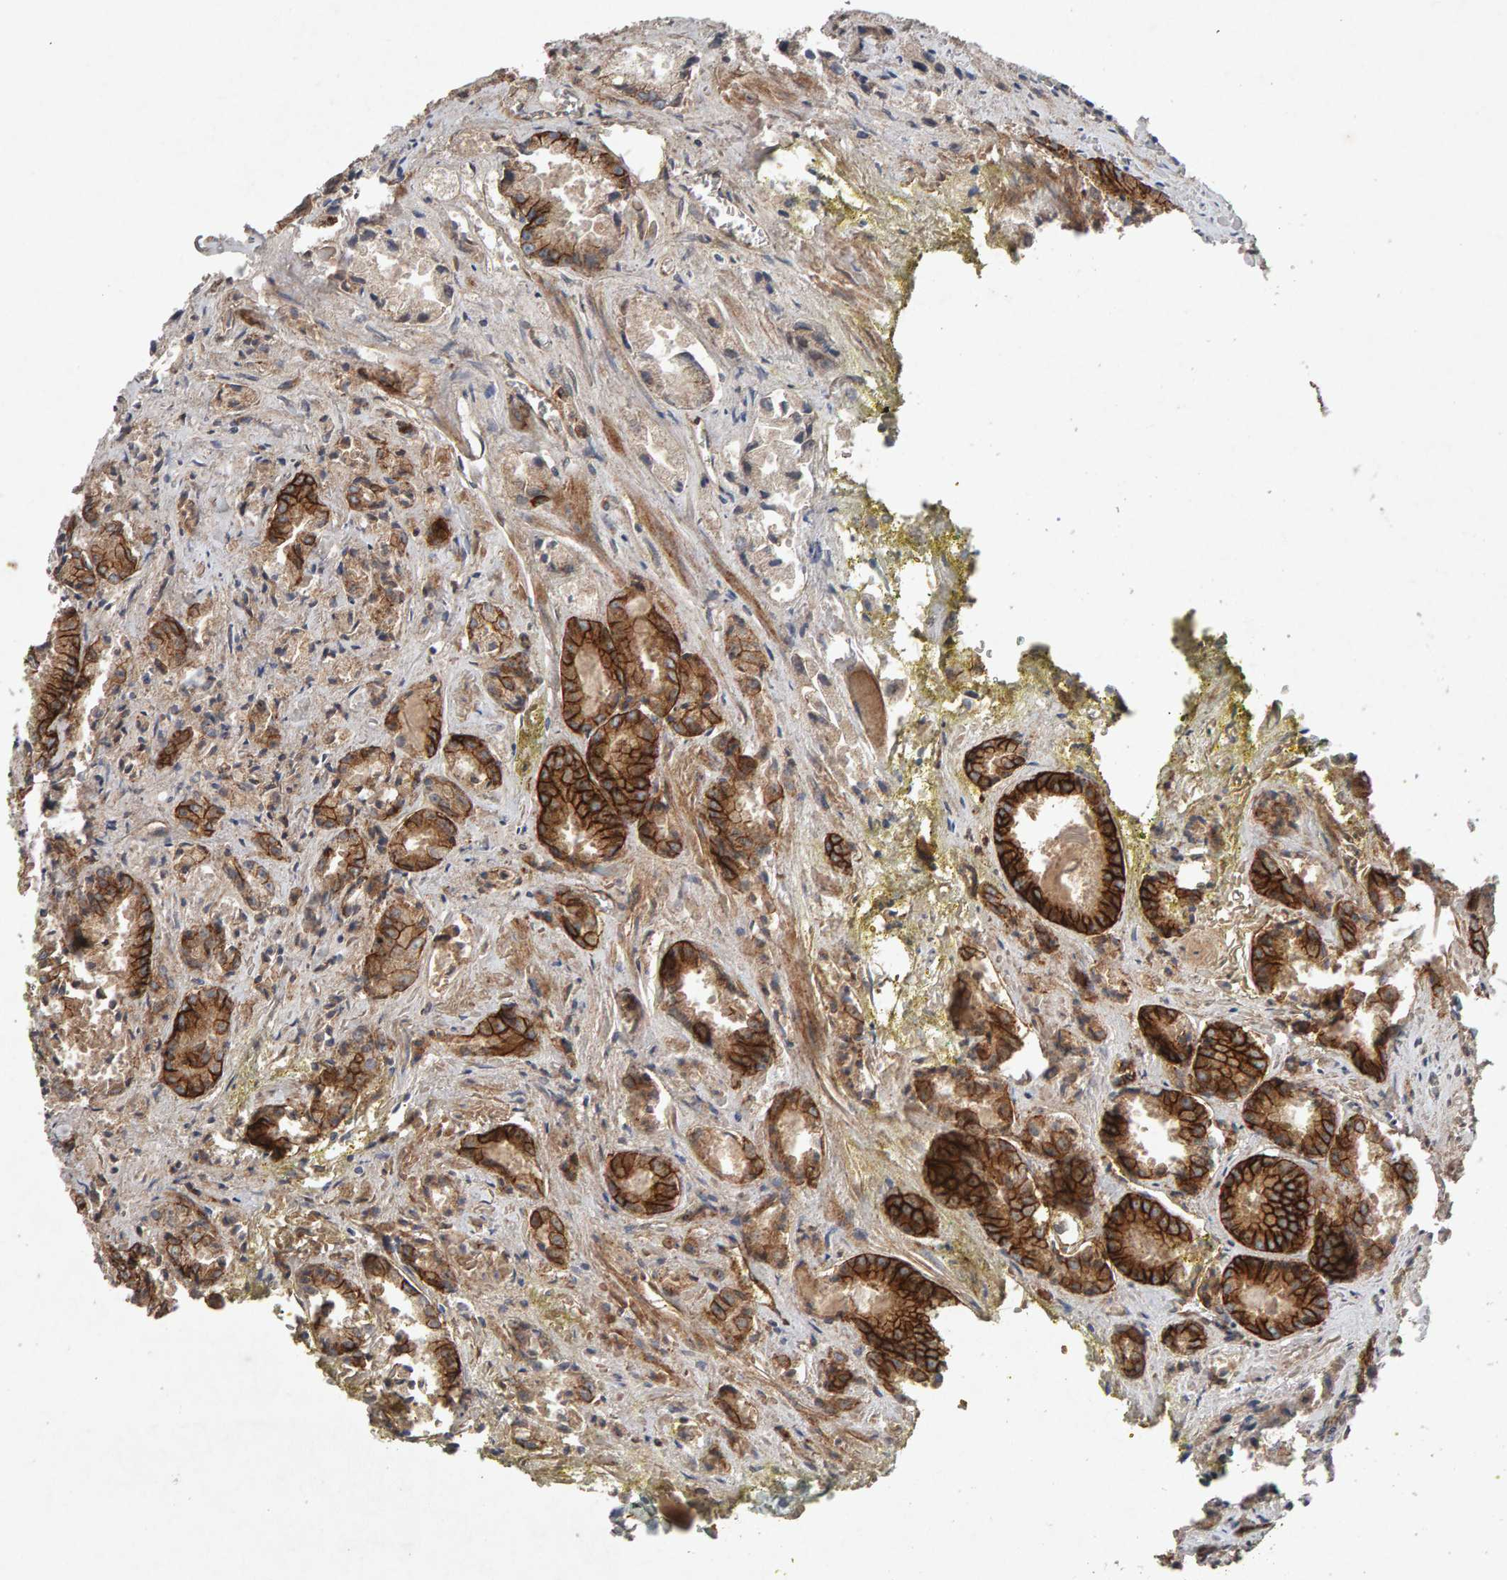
{"staining": {"intensity": "strong", "quantity": ">75%", "location": "cytoplasmic/membranous"}, "tissue": "prostate cancer", "cell_type": "Tumor cells", "image_type": "cancer", "snomed": [{"axis": "morphology", "description": "Adenocarcinoma, Low grade"}, {"axis": "topography", "description": "Prostate"}], "caption": "Immunohistochemical staining of human prostate cancer (low-grade adenocarcinoma) shows high levels of strong cytoplasmic/membranous protein staining in approximately >75% of tumor cells.", "gene": "PTPRM", "patient": {"sex": "male", "age": 64}}